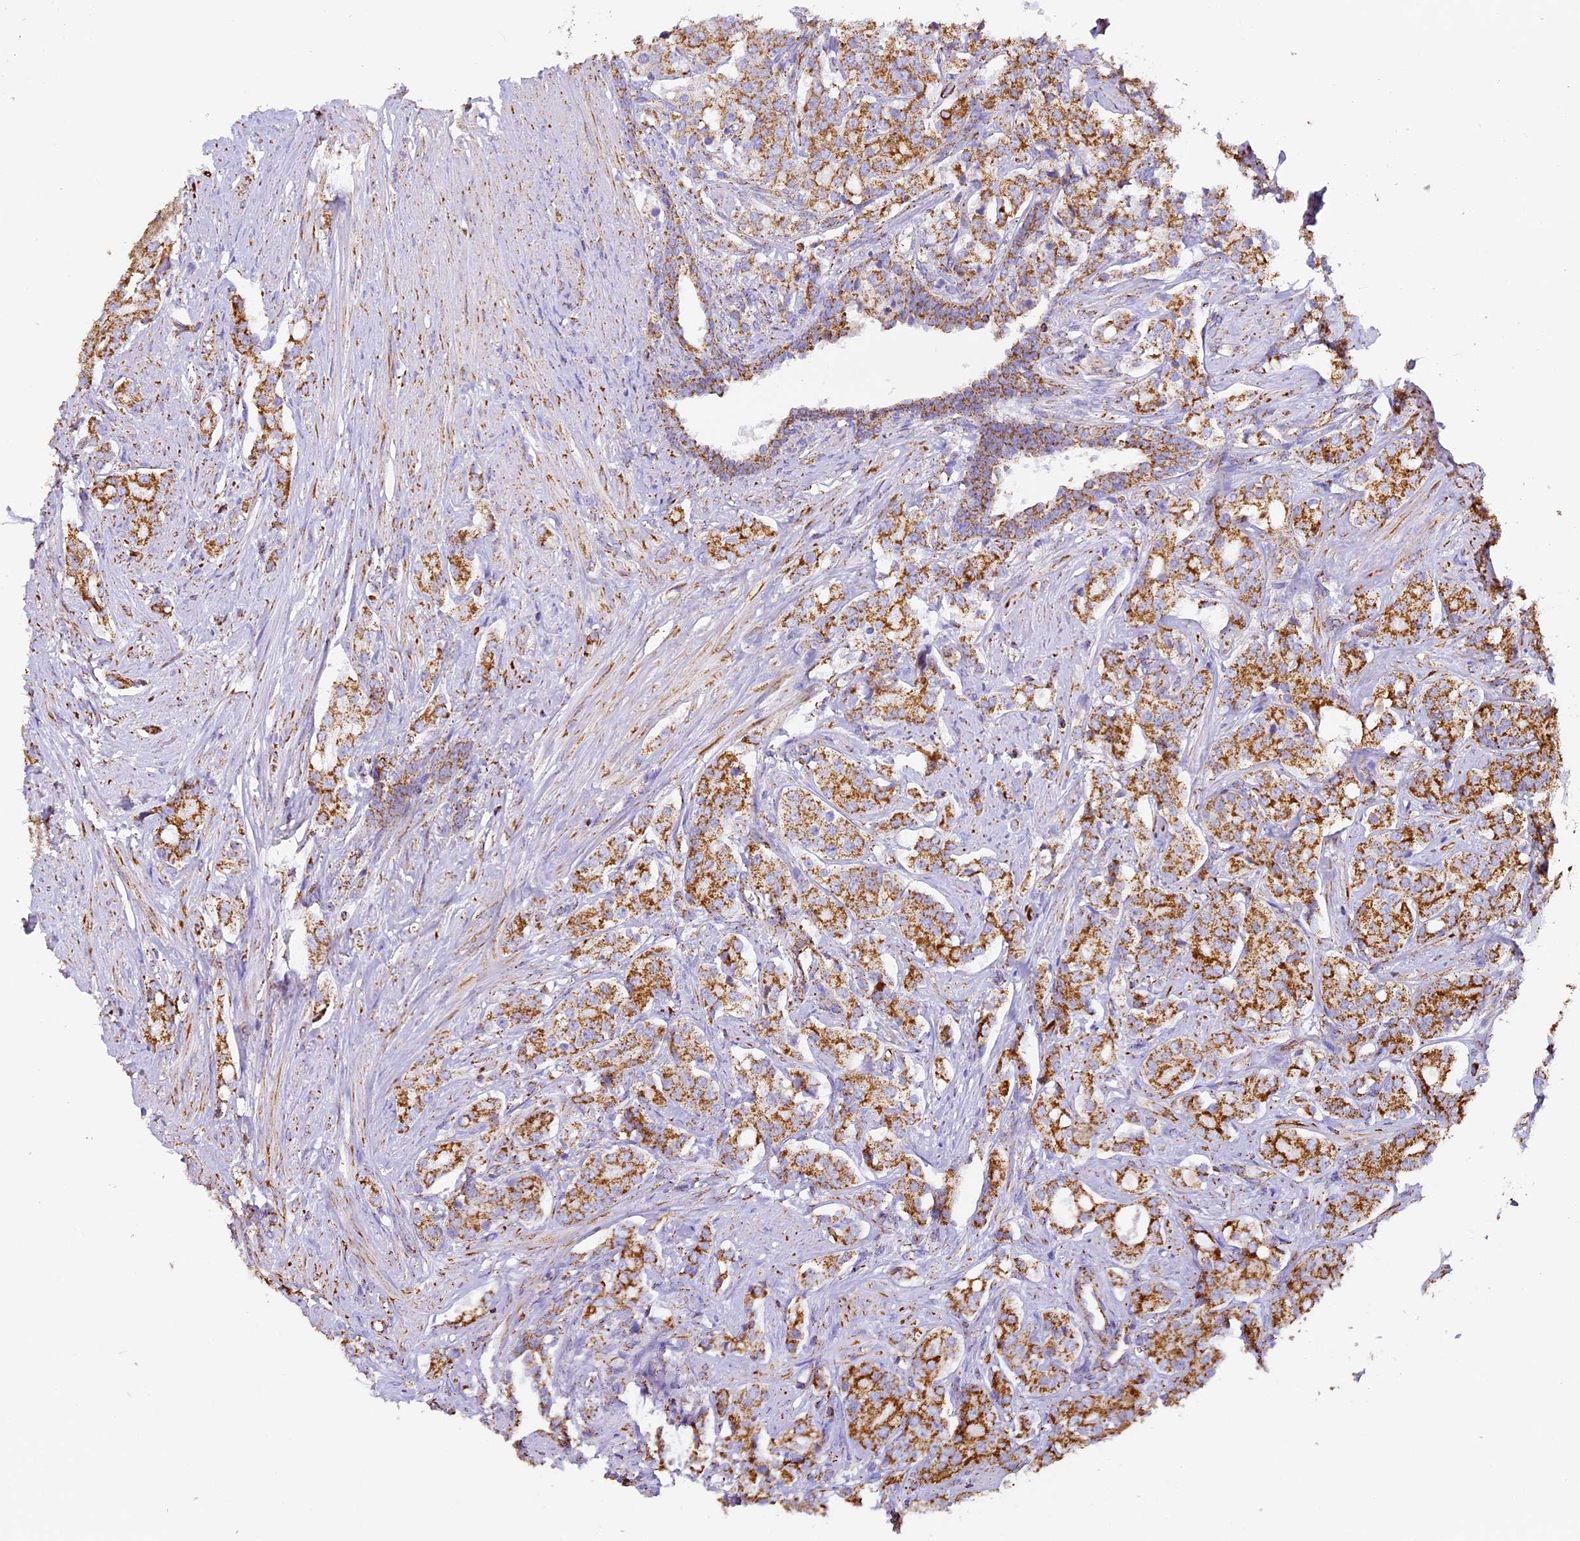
{"staining": {"intensity": "moderate", "quantity": ">75%", "location": "cytoplasmic/membranous"}, "tissue": "prostate cancer", "cell_type": "Tumor cells", "image_type": "cancer", "snomed": [{"axis": "morphology", "description": "Adenocarcinoma, High grade"}, {"axis": "topography", "description": "Prostate"}], "caption": "Tumor cells demonstrate medium levels of moderate cytoplasmic/membranous expression in approximately >75% of cells in high-grade adenocarcinoma (prostate).", "gene": "STK17A", "patient": {"sex": "male", "age": 62}}